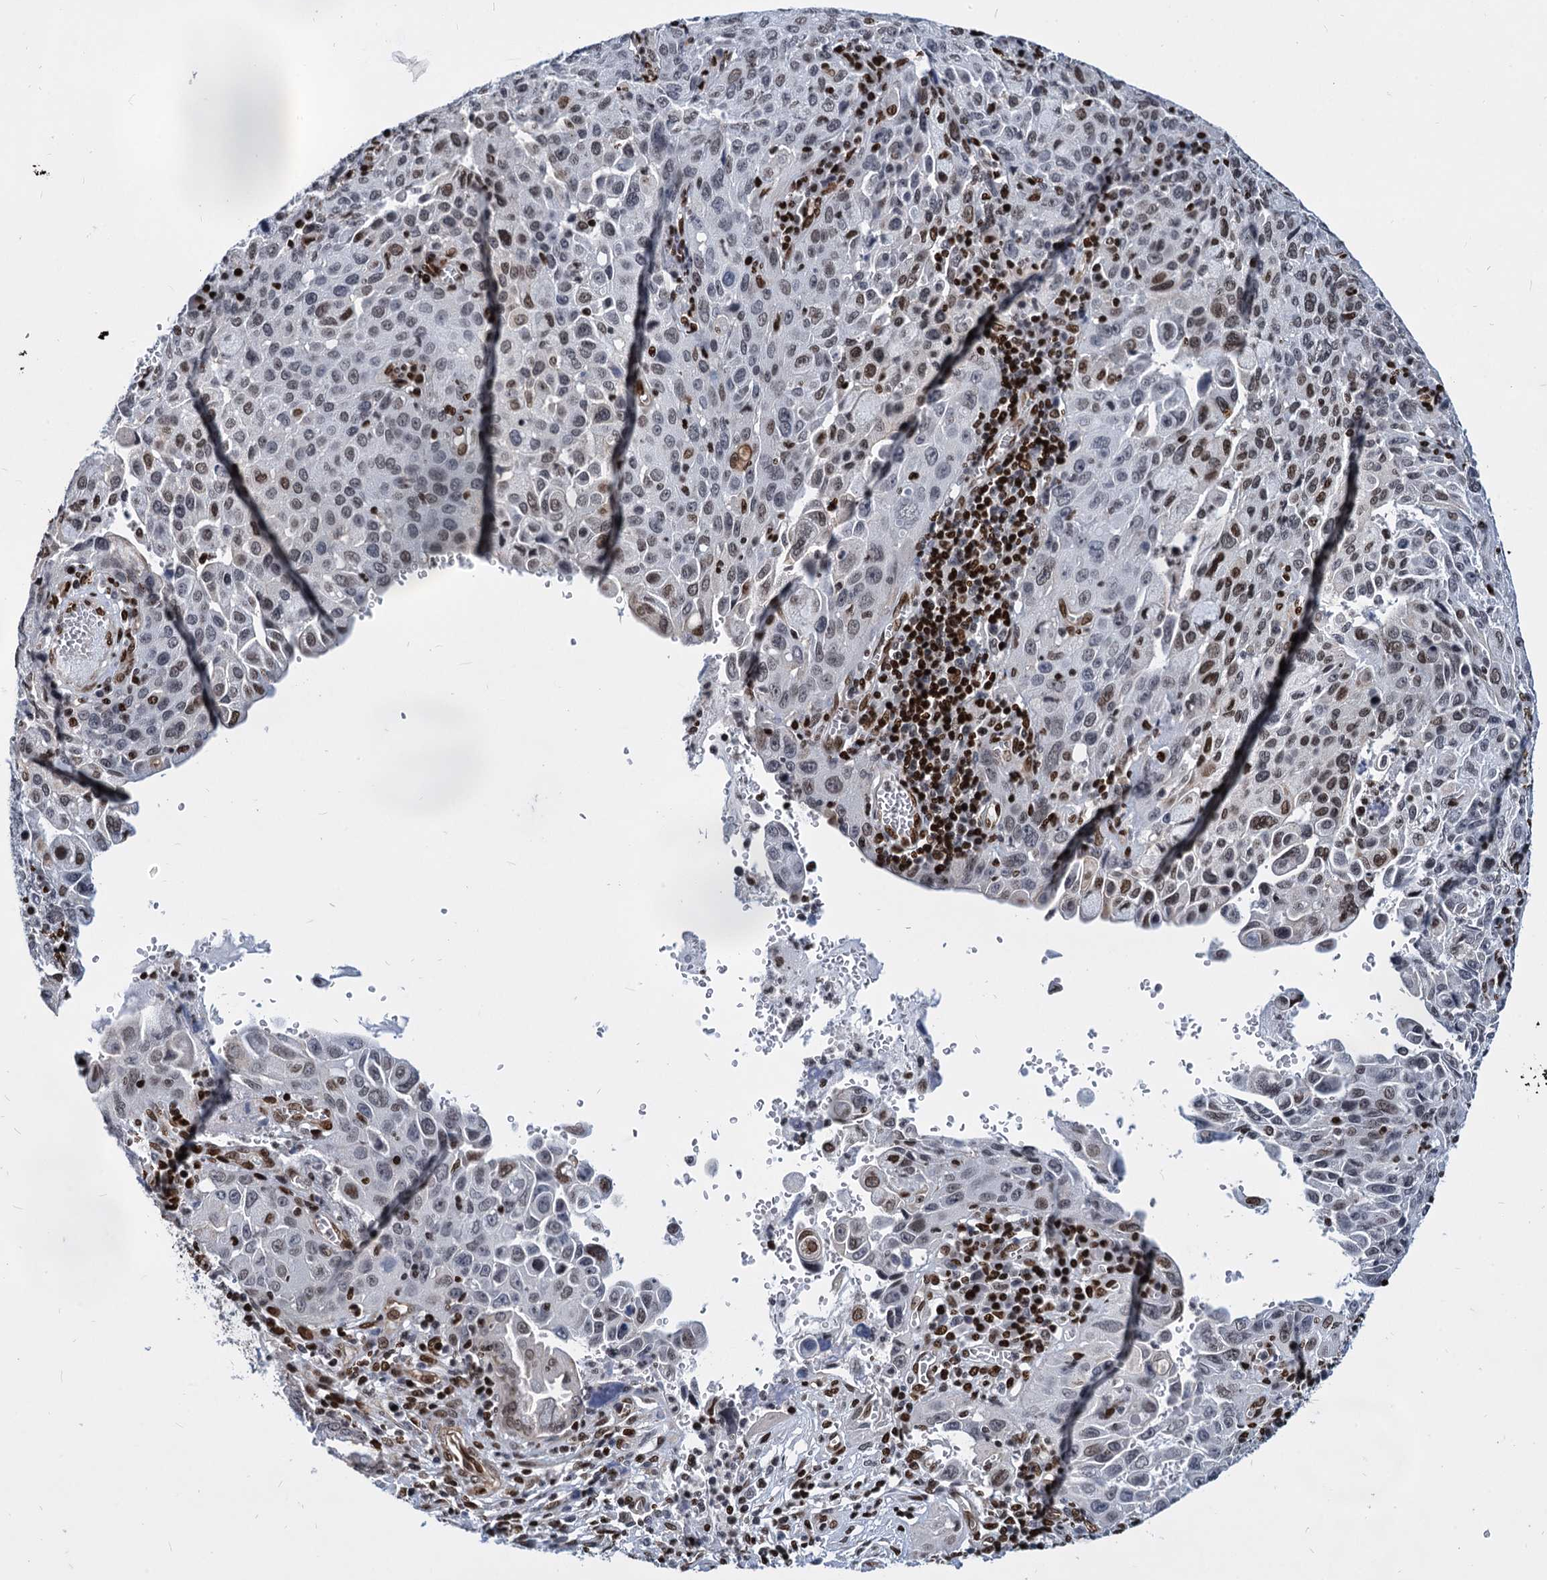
{"staining": {"intensity": "moderate", "quantity": "<25%", "location": "nuclear"}, "tissue": "cervical cancer", "cell_type": "Tumor cells", "image_type": "cancer", "snomed": [{"axis": "morphology", "description": "Squamous cell carcinoma, NOS"}, {"axis": "topography", "description": "Cervix"}], "caption": "Protein staining exhibits moderate nuclear expression in about <25% of tumor cells in cervical cancer (squamous cell carcinoma).", "gene": "MECP2", "patient": {"sex": "female", "age": 42}}